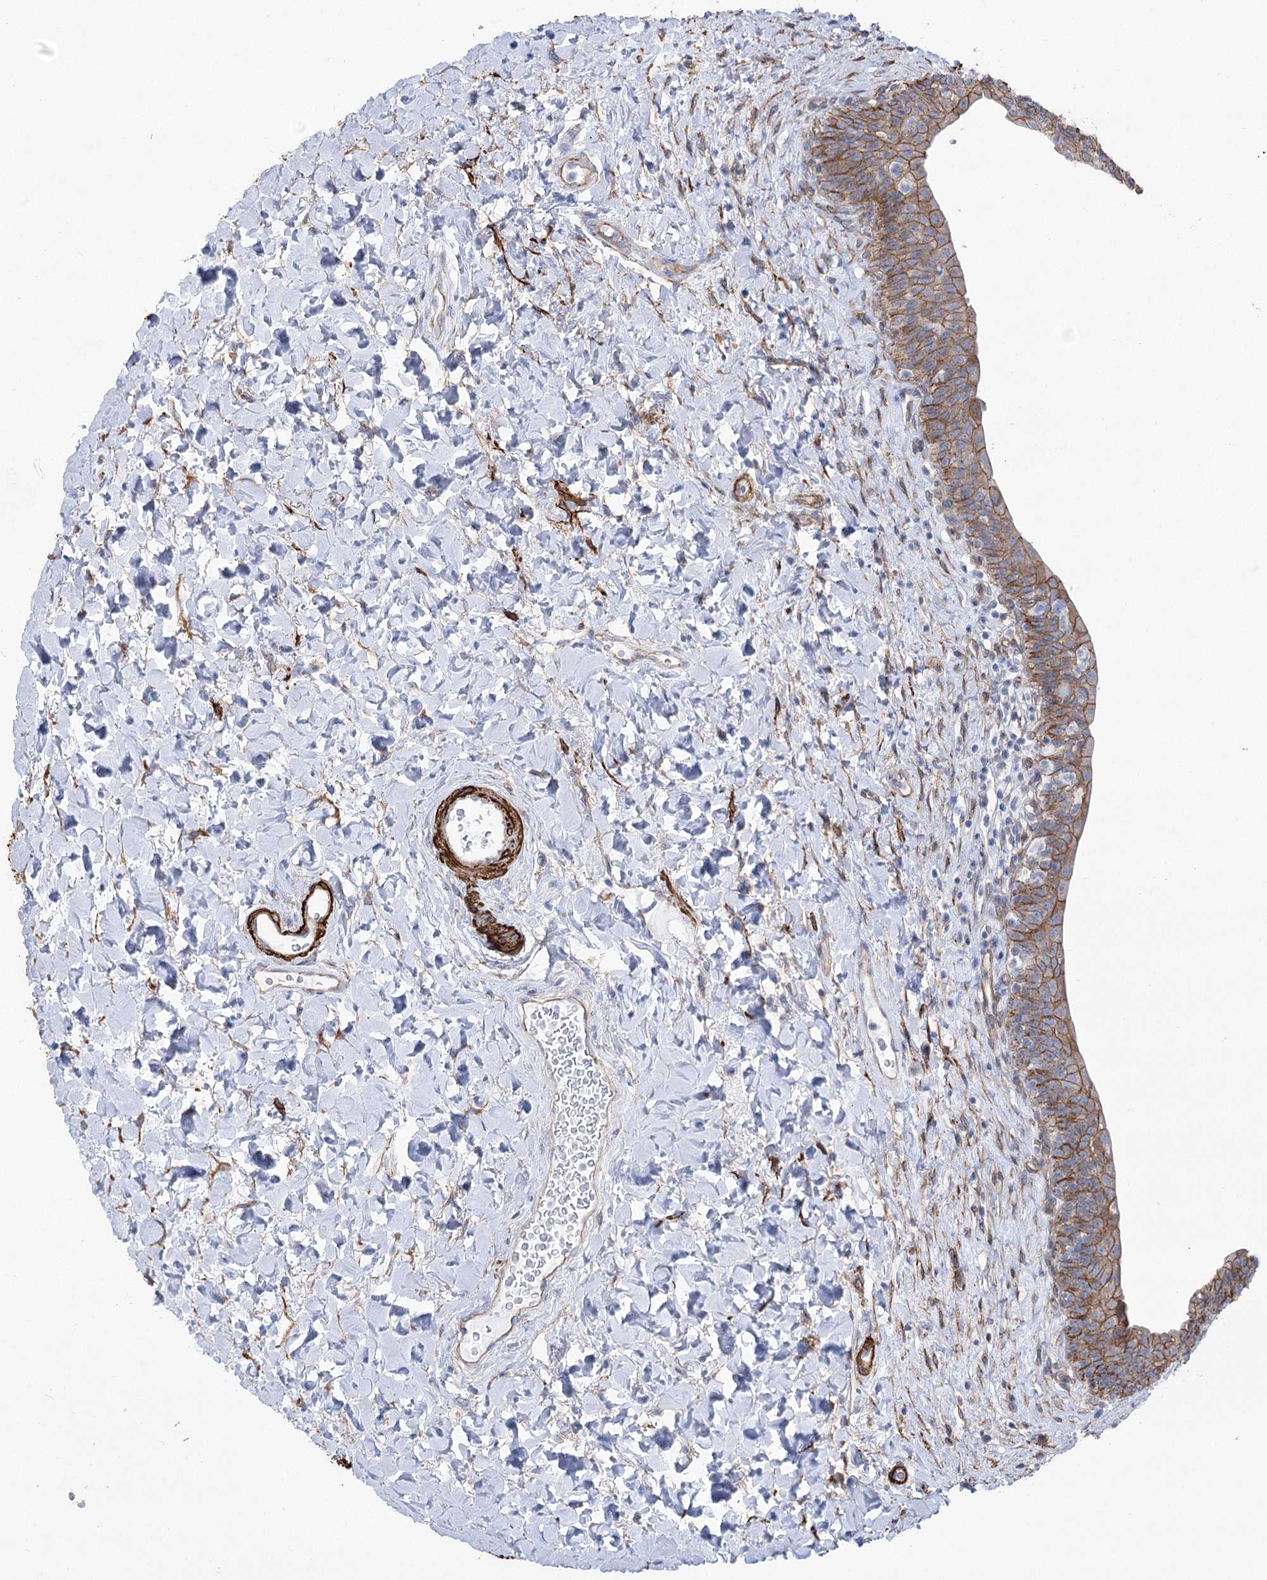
{"staining": {"intensity": "moderate", "quantity": "25%-75%", "location": "cytoplasmic/membranous"}, "tissue": "urinary bladder", "cell_type": "Urothelial cells", "image_type": "normal", "snomed": [{"axis": "morphology", "description": "Normal tissue, NOS"}, {"axis": "topography", "description": "Urinary bladder"}], "caption": "Urothelial cells display moderate cytoplasmic/membranous positivity in approximately 25%-75% of cells in normal urinary bladder. Using DAB (brown) and hematoxylin (blue) stains, captured at high magnification using brightfield microscopy.", "gene": "PLEKHA5", "patient": {"sex": "male", "age": 83}}